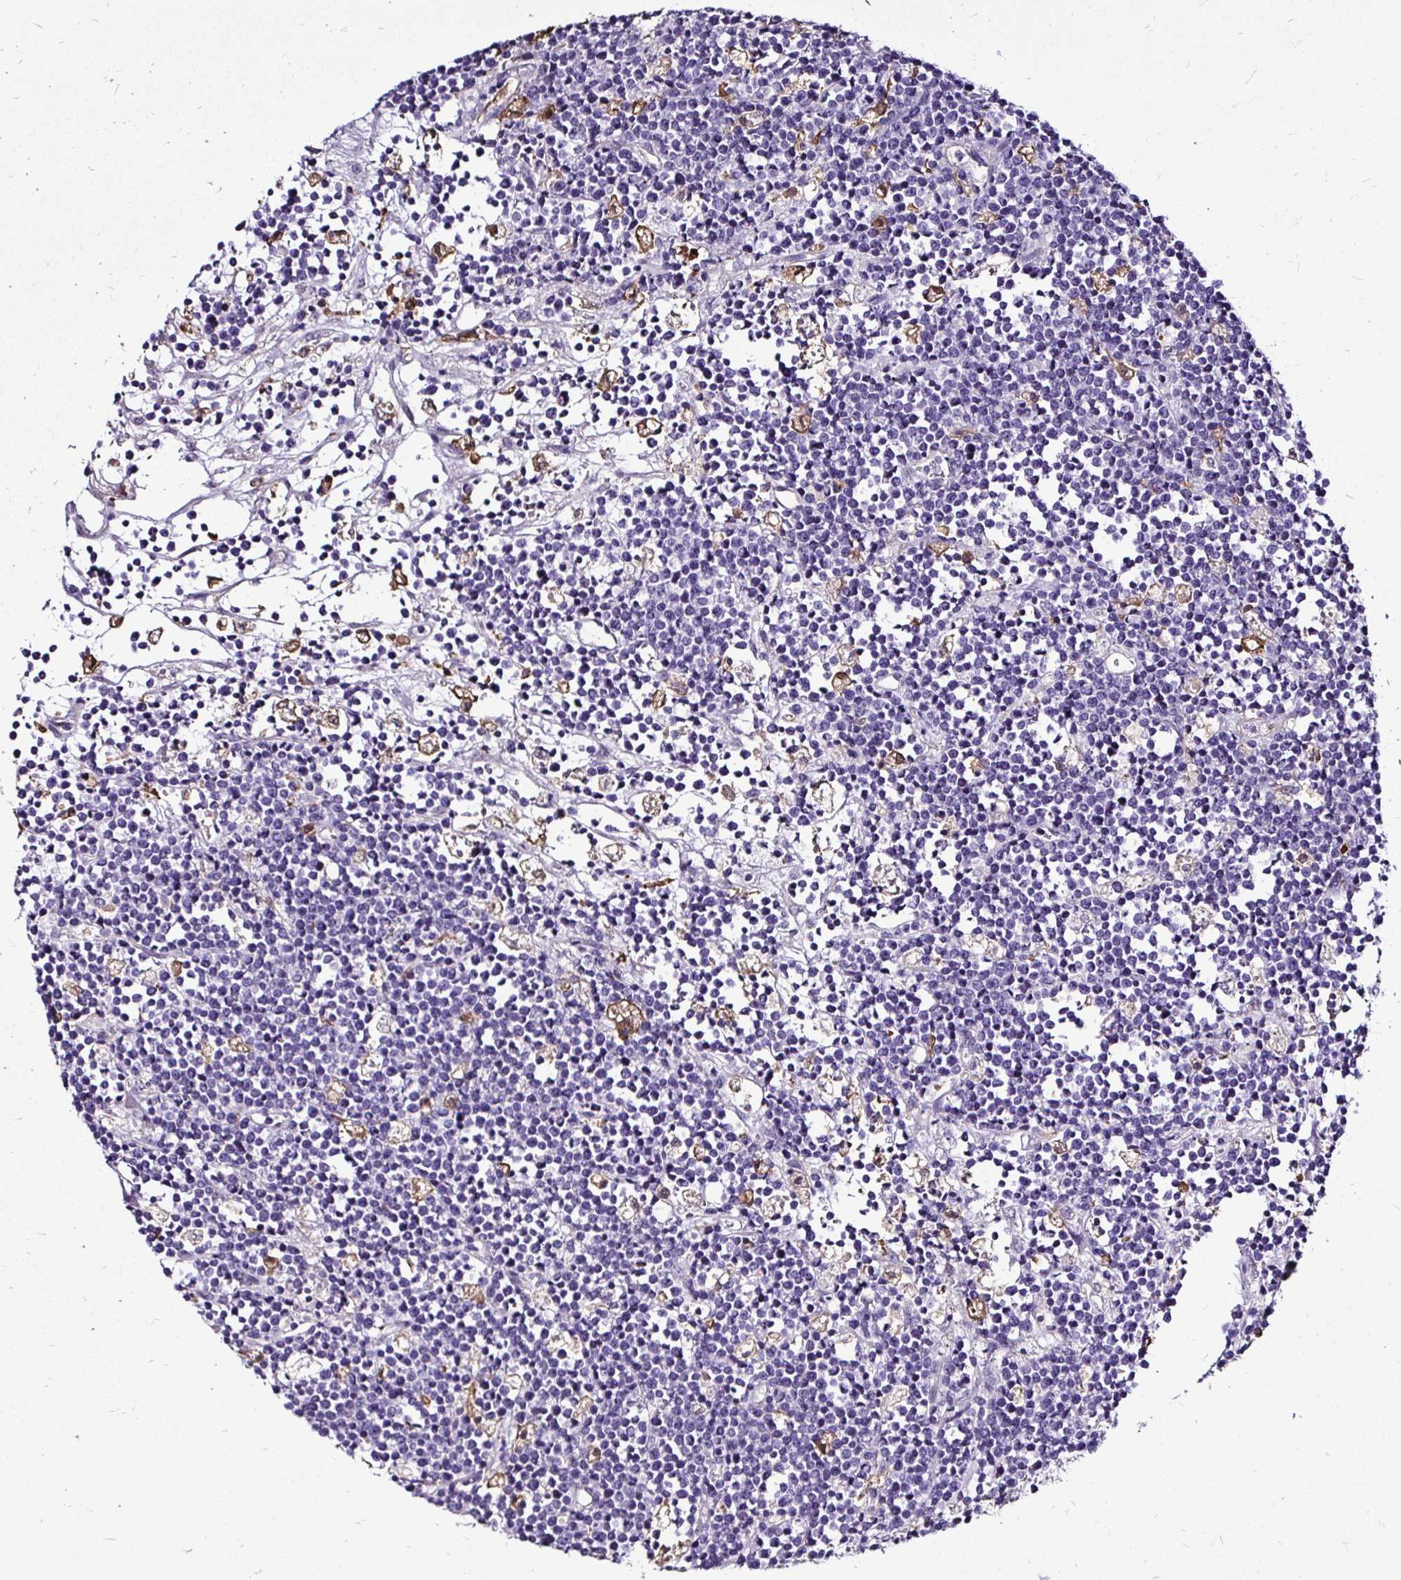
{"staining": {"intensity": "negative", "quantity": "none", "location": "none"}, "tissue": "lymphoma", "cell_type": "Tumor cells", "image_type": "cancer", "snomed": [{"axis": "morphology", "description": "Malignant lymphoma, non-Hodgkin's type, High grade"}, {"axis": "topography", "description": "Ovary"}], "caption": "Protein analysis of lymphoma reveals no significant expression in tumor cells. Brightfield microscopy of immunohistochemistry stained with DAB (brown) and hematoxylin (blue), captured at high magnification.", "gene": "IDH1", "patient": {"sex": "female", "age": 56}}